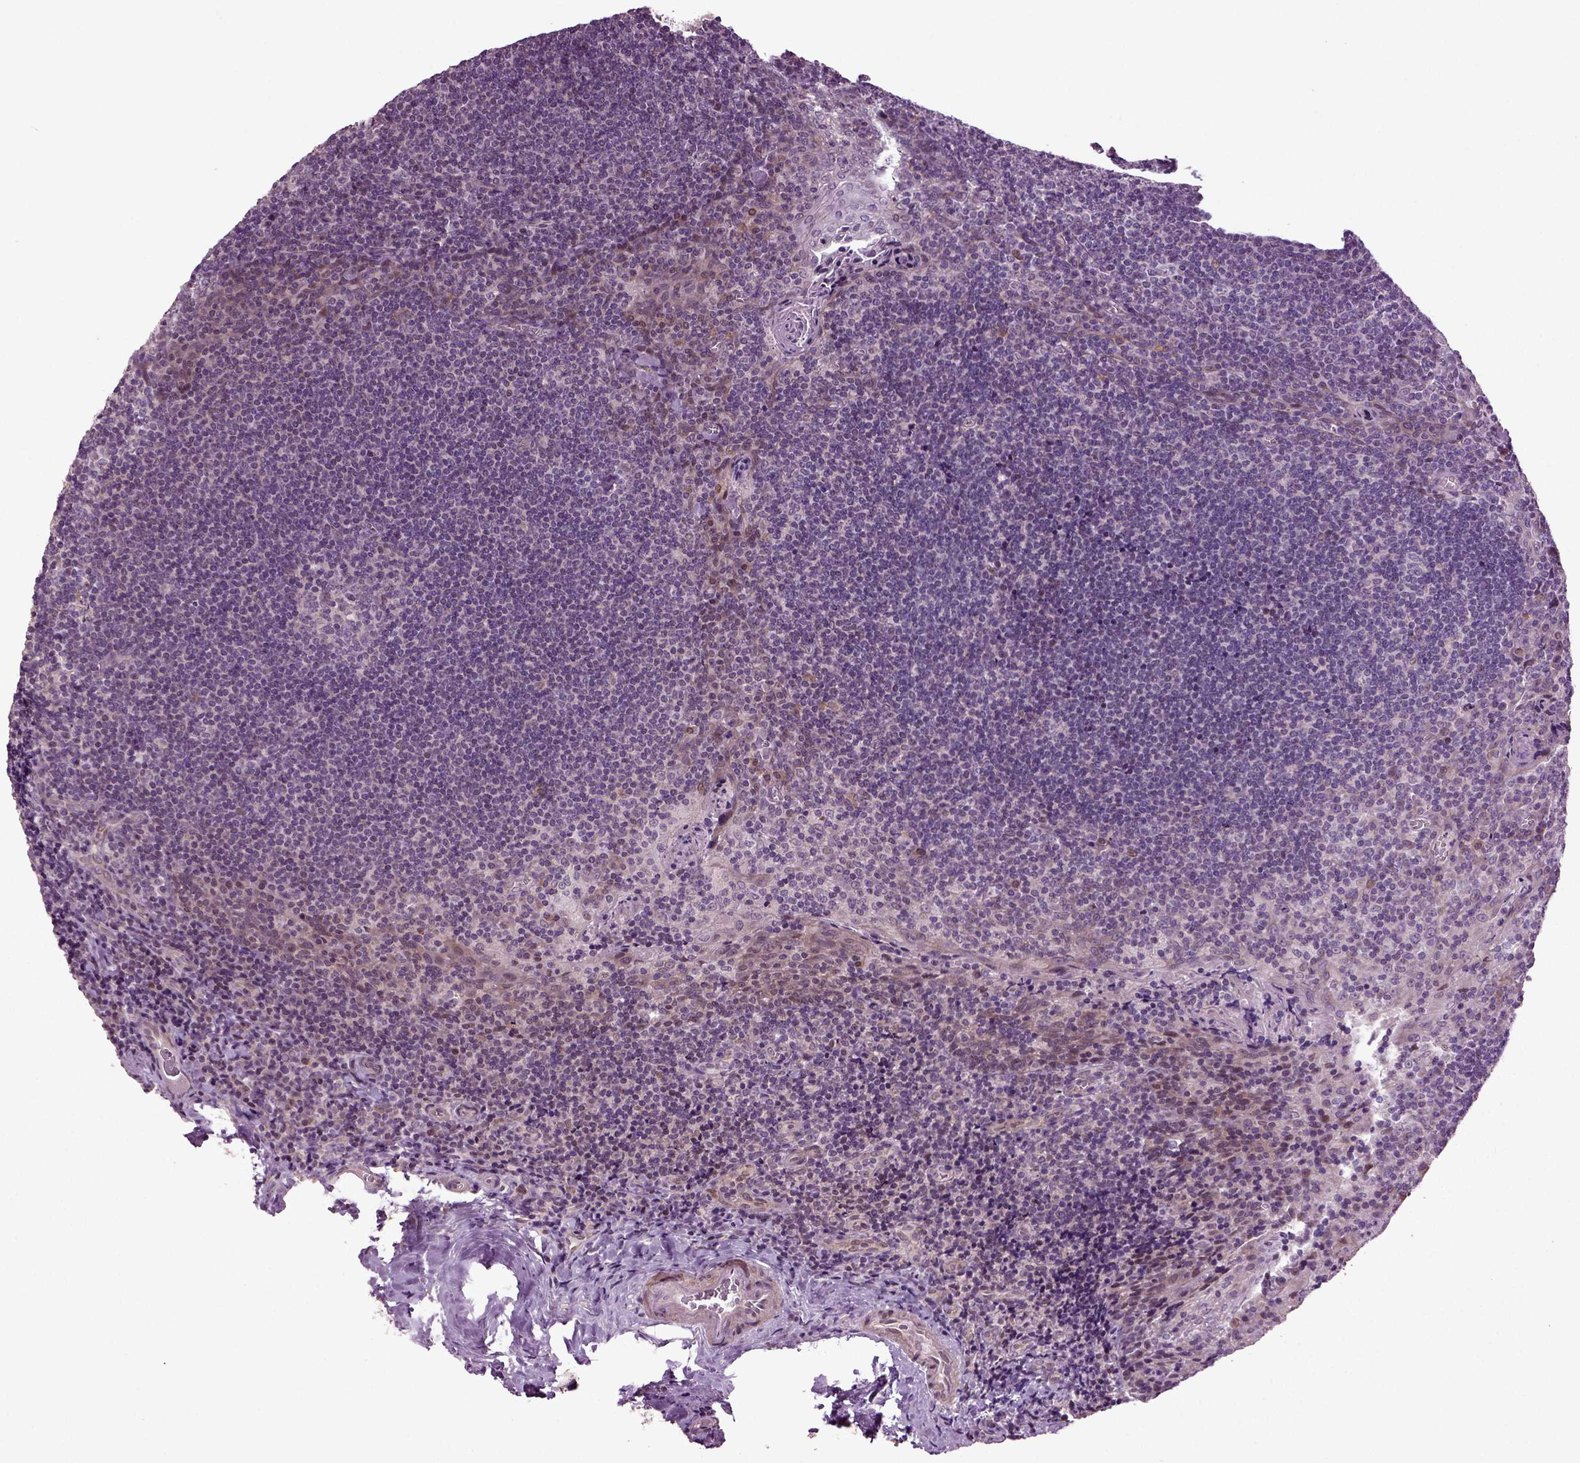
{"staining": {"intensity": "negative", "quantity": "none", "location": "none"}, "tissue": "tonsil", "cell_type": "Germinal center cells", "image_type": "normal", "snomed": [{"axis": "morphology", "description": "Normal tissue, NOS"}, {"axis": "morphology", "description": "Inflammation, NOS"}, {"axis": "topography", "description": "Tonsil"}], "caption": "An immunohistochemistry histopathology image of benign tonsil is shown. There is no staining in germinal center cells of tonsil.", "gene": "HAGHL", "patient": {"sex": "female", "age": 31}}